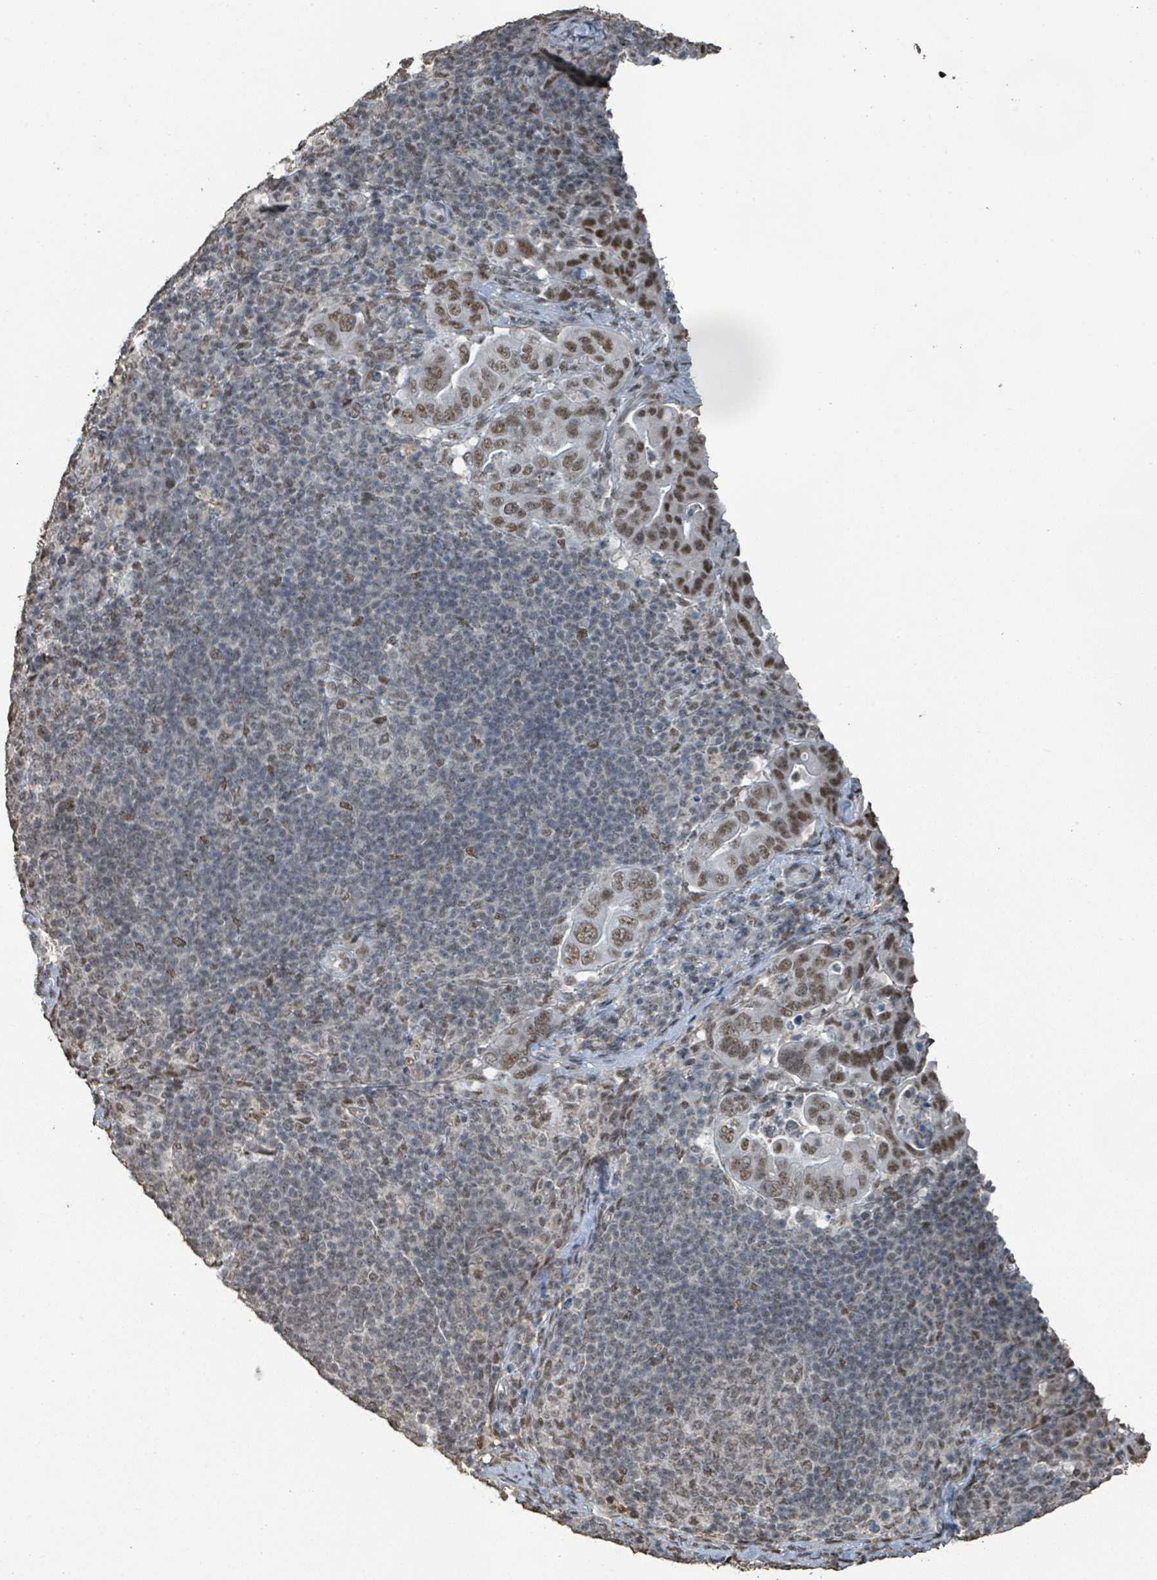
{"staining": {"intensity": "moderate", "quantity": ">75%", "location": "nuclear"}, "tissue": "pancreatic cancer", "cell_type": "Tumor cells", "image_type": "cancer", "snomed": [{"axis": "morphology", "description": "Normal tissue, NOS"}, {"axis": "morphology", "description": "Adenocarcinoma, NOS"}, {"axis": "topography", "description": "Lymph node"}, {"axis": "topography", "description": "Pancreas"}], "caption": "A photomicrograph showing moderate nuclear expression in about >75% of tumor cells in pancreatic cancer, as visualized by brown immunohistochemical staining.", "gene": "PHIP", "patient": {"sex": "female", "age": 67}}